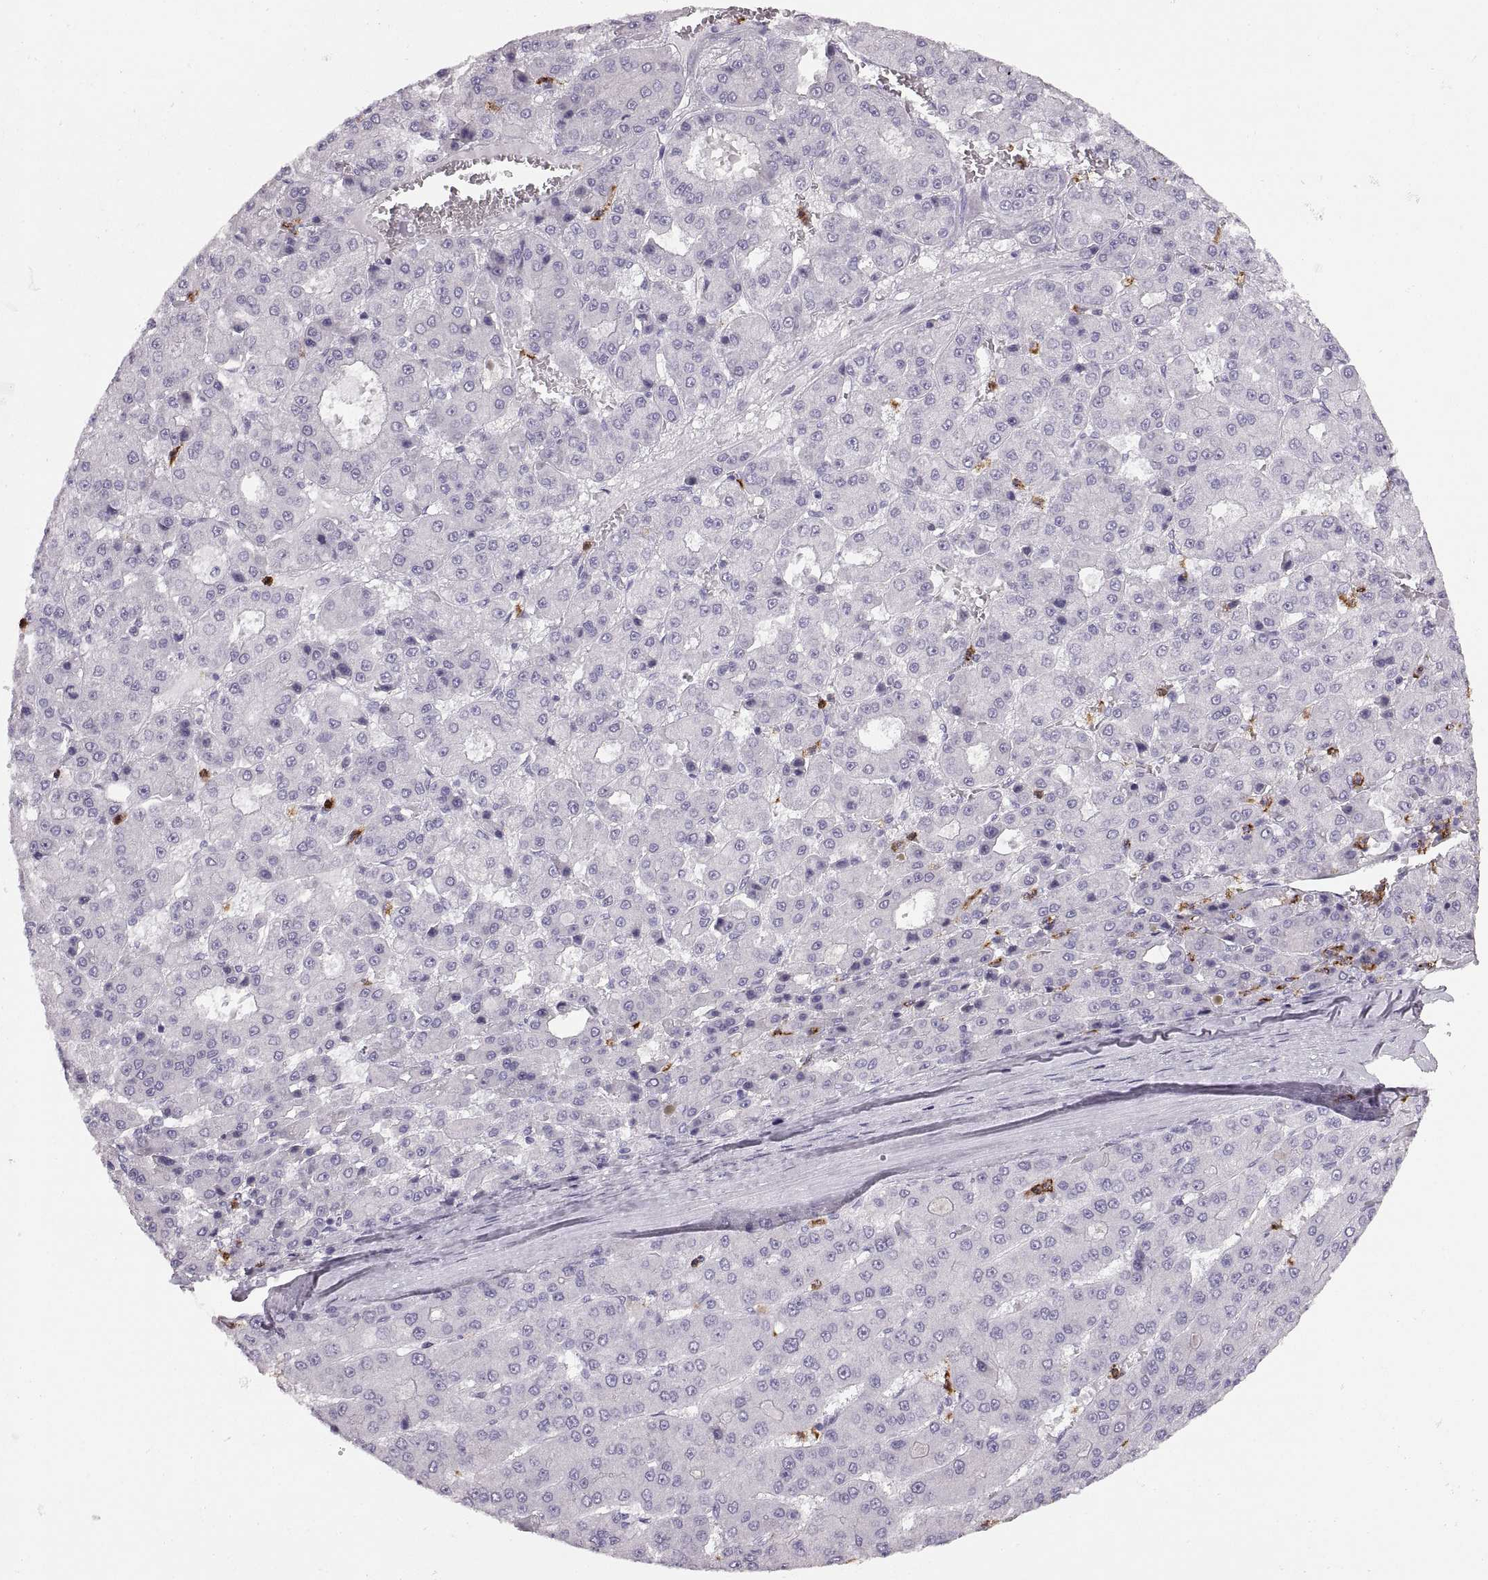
{"staining": {"intensity": "negative", "quantity": "none", "location": "none"}, "tissue": "liver cancer", "cell_type": "Tumor cells", "image_type": "cancer", "snomed": [{"axis": "morphology", "description": "Carcinoma, Hepatocellular, NOS"}, {"axis": "topography", "description": "Liver"}], "caption": "Image shows no significant protein staining in tumor cells of liver hepatocellular carcinoma. (Stains: DAB (3,3'-diaminobenzidine) immunohistochemistry with hematoxylin counter stain, Microscopy: brightfield microscopy at high magnification).", "gene": "MILR1", "patient": {"sex": "male", "age": 70}}